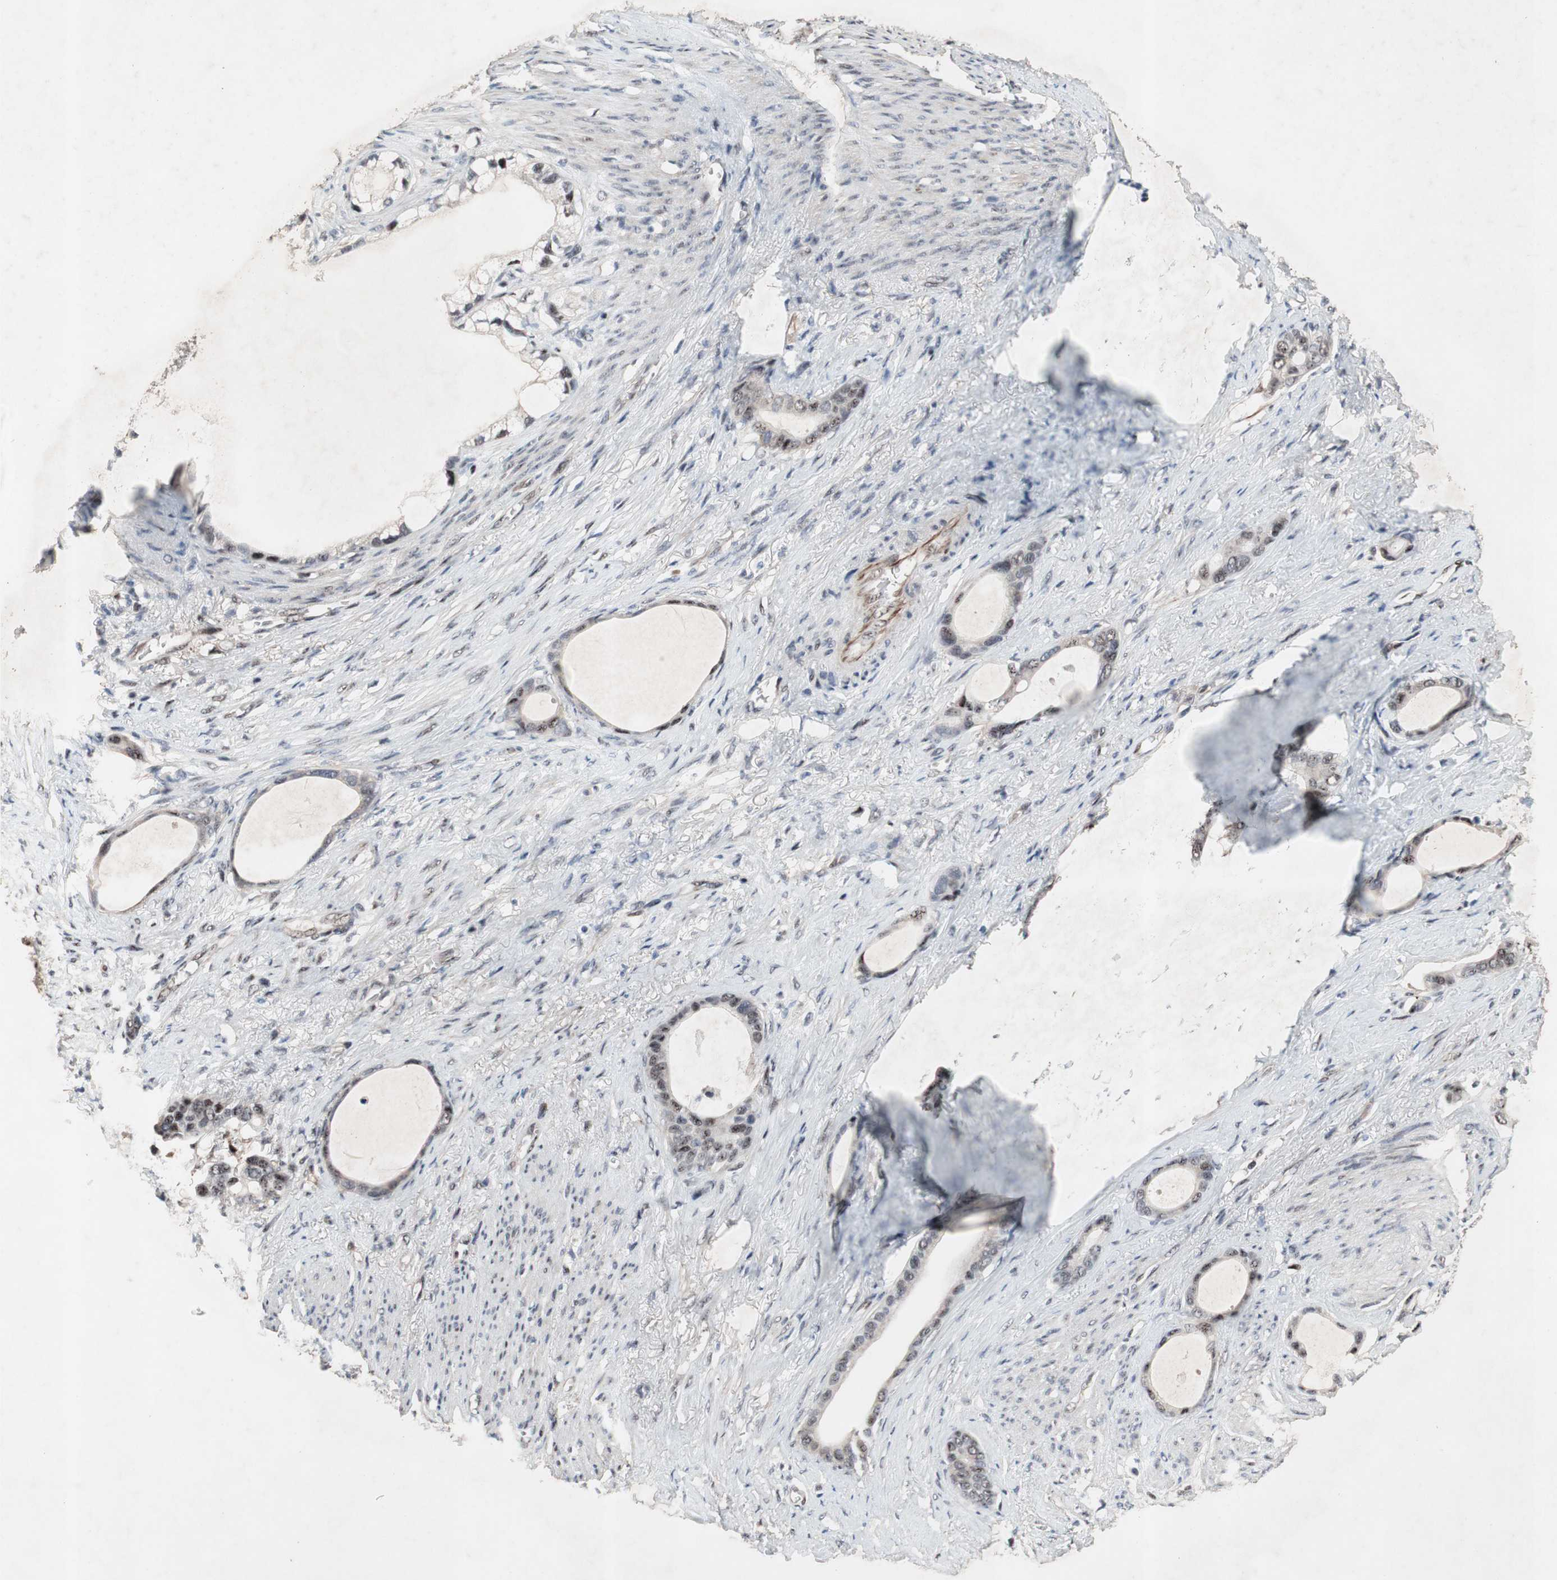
{"staining": {"intensity": "weak", "quantity": "25%-75%", "location": "nuclear"}, "tissue": "stomach cancer", "cell_type": "Tumor cells", "image_type": "cancer", "snomed": [{"axis": "morphology", "description": "Adenocarcinoma, NOS"}, {"axis": "topography", "description": "Stomach"}], "caption": "Stomach cancer stained with a brown dye reveals weak nuclear positive staining in about 25%-75% of tumor cells.", "gene": "SOX7", "patient": {"sex": "female", "age": 75}}